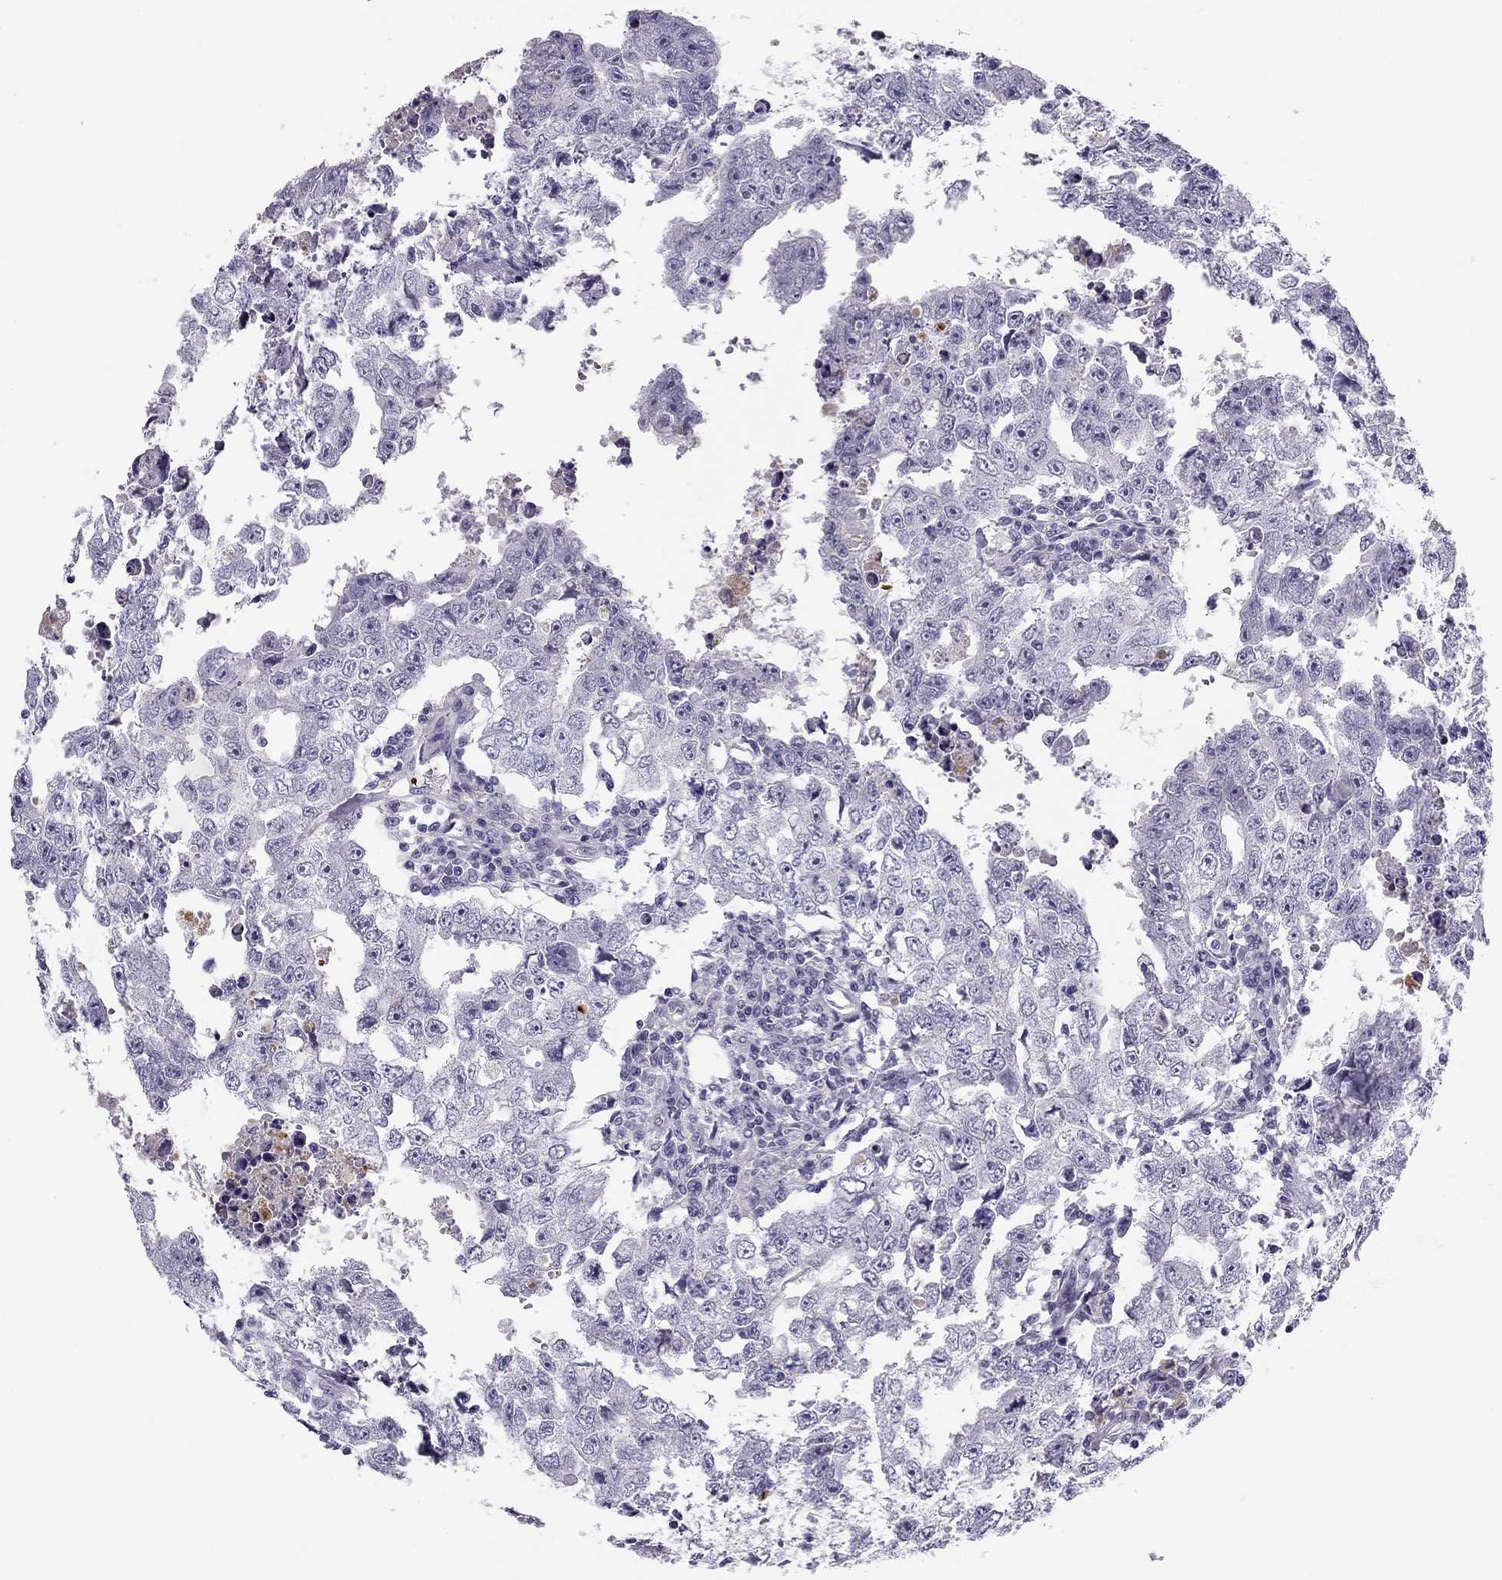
{"staining": {"intensity": "negative", "quantity": "none", "location": "none"}, "tissue": "testis cancer", "cell_type": "Tumor cells", "image_type": "cancer", "snomed": [{"axis": "morphology", "description": "Carcinoma, Embryonal, NOS"}, {"axis": "topography", "description": "Testis"}], "caption": "A high-resolution micrograph shows IHC staining of testis cancer, which displays no significant positivity in tumor cells.", "gene": "MC5R", "patient": {"sex": "male", "age": 36}}